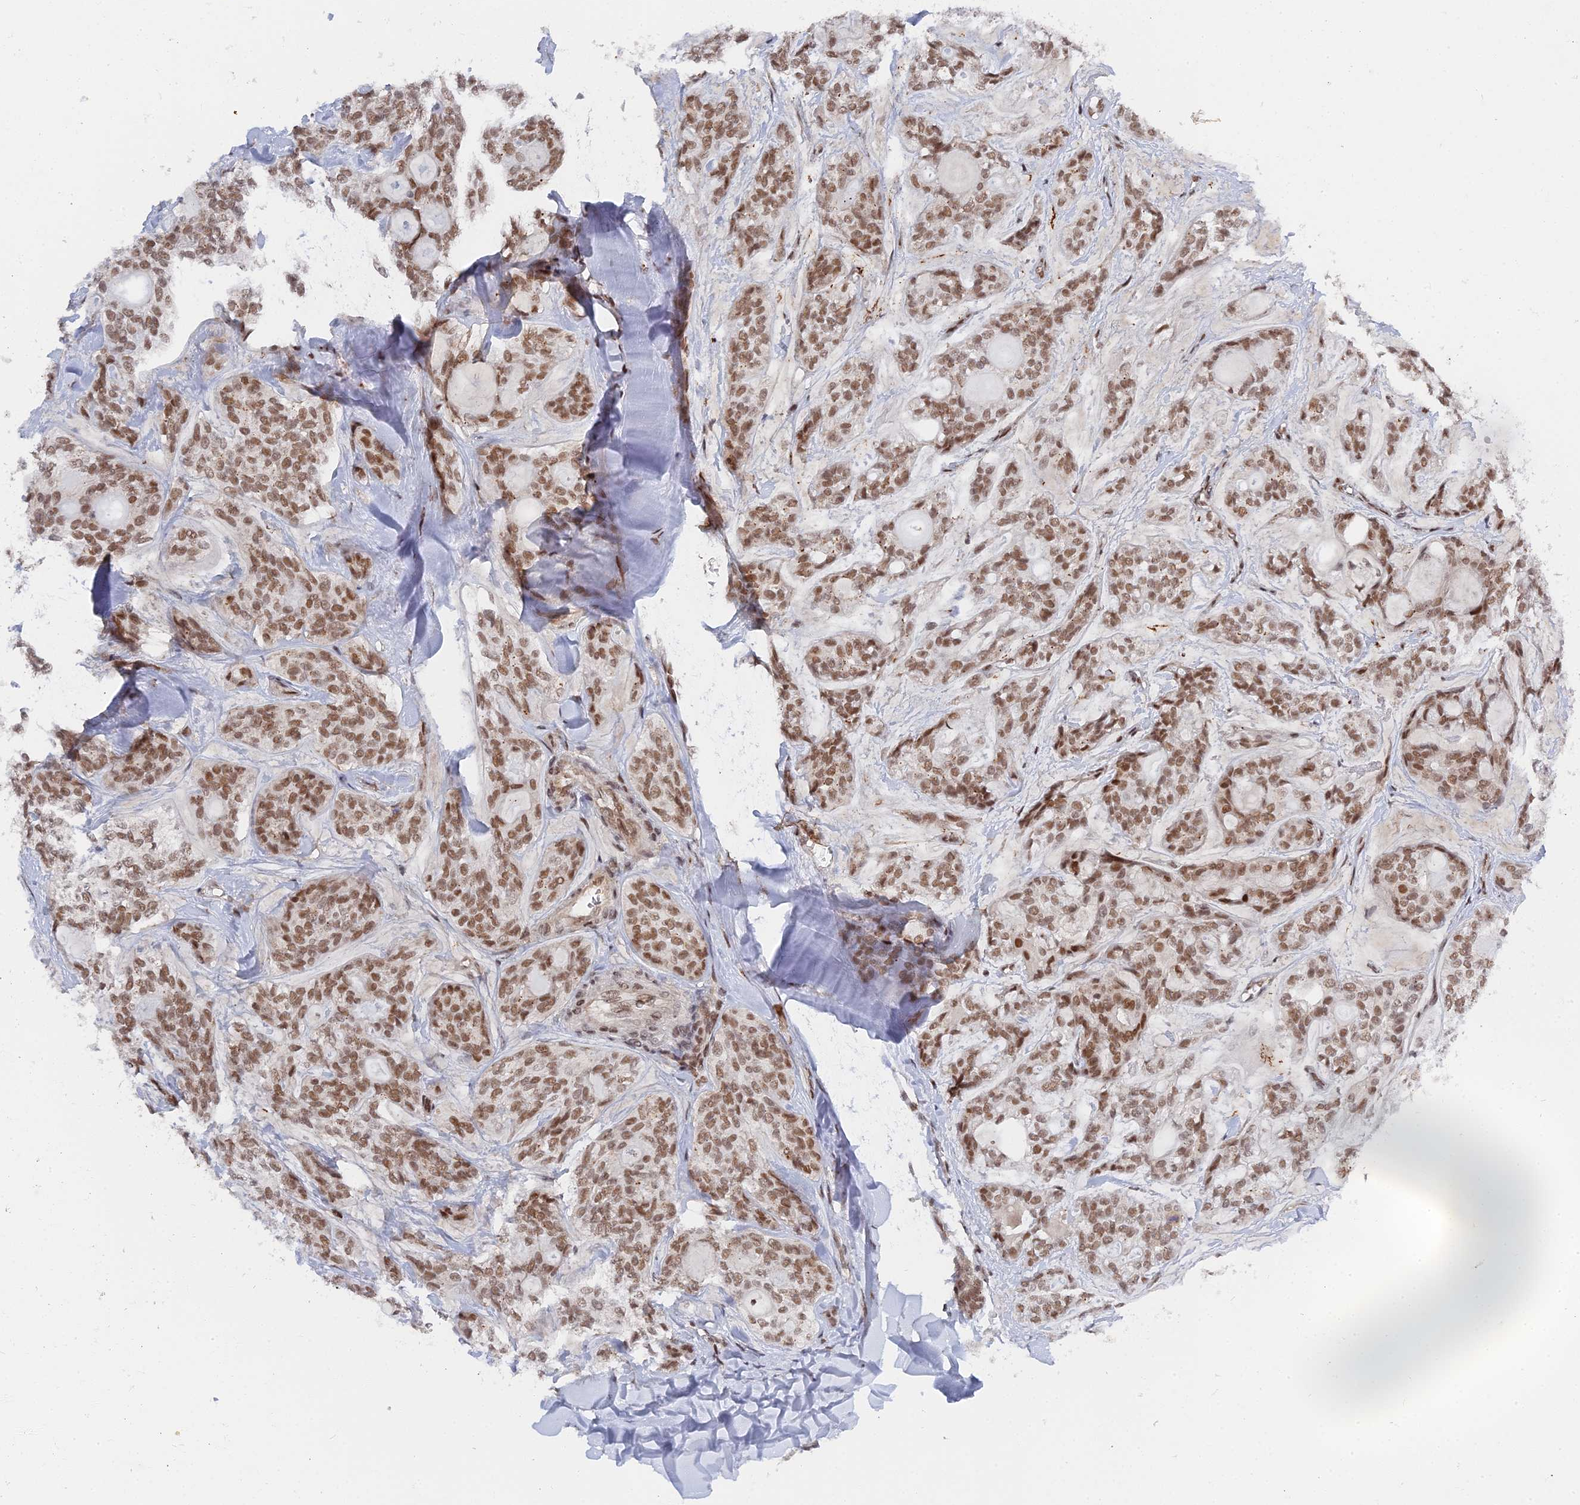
{"staining": {"intensity": "moderate", "quantity": ">75%", "location": "nuclear"}, "tissue": "head and neck cancer", "cell_type": "Tumor cells", "image_type": "cancer", "snomed": [{"axis": "morphology", "description": "Adenocarcinoma, NOS"}, {"axis": "topography", "description": "Head-Neck"}], "caption": "Adenocarcinoma (head and neck) tissue demonstrates moderate nuclear staining in about >75% of tumor cells", "gene": "CCDC85A", "patient": {"sex": "male", "age": 66}}